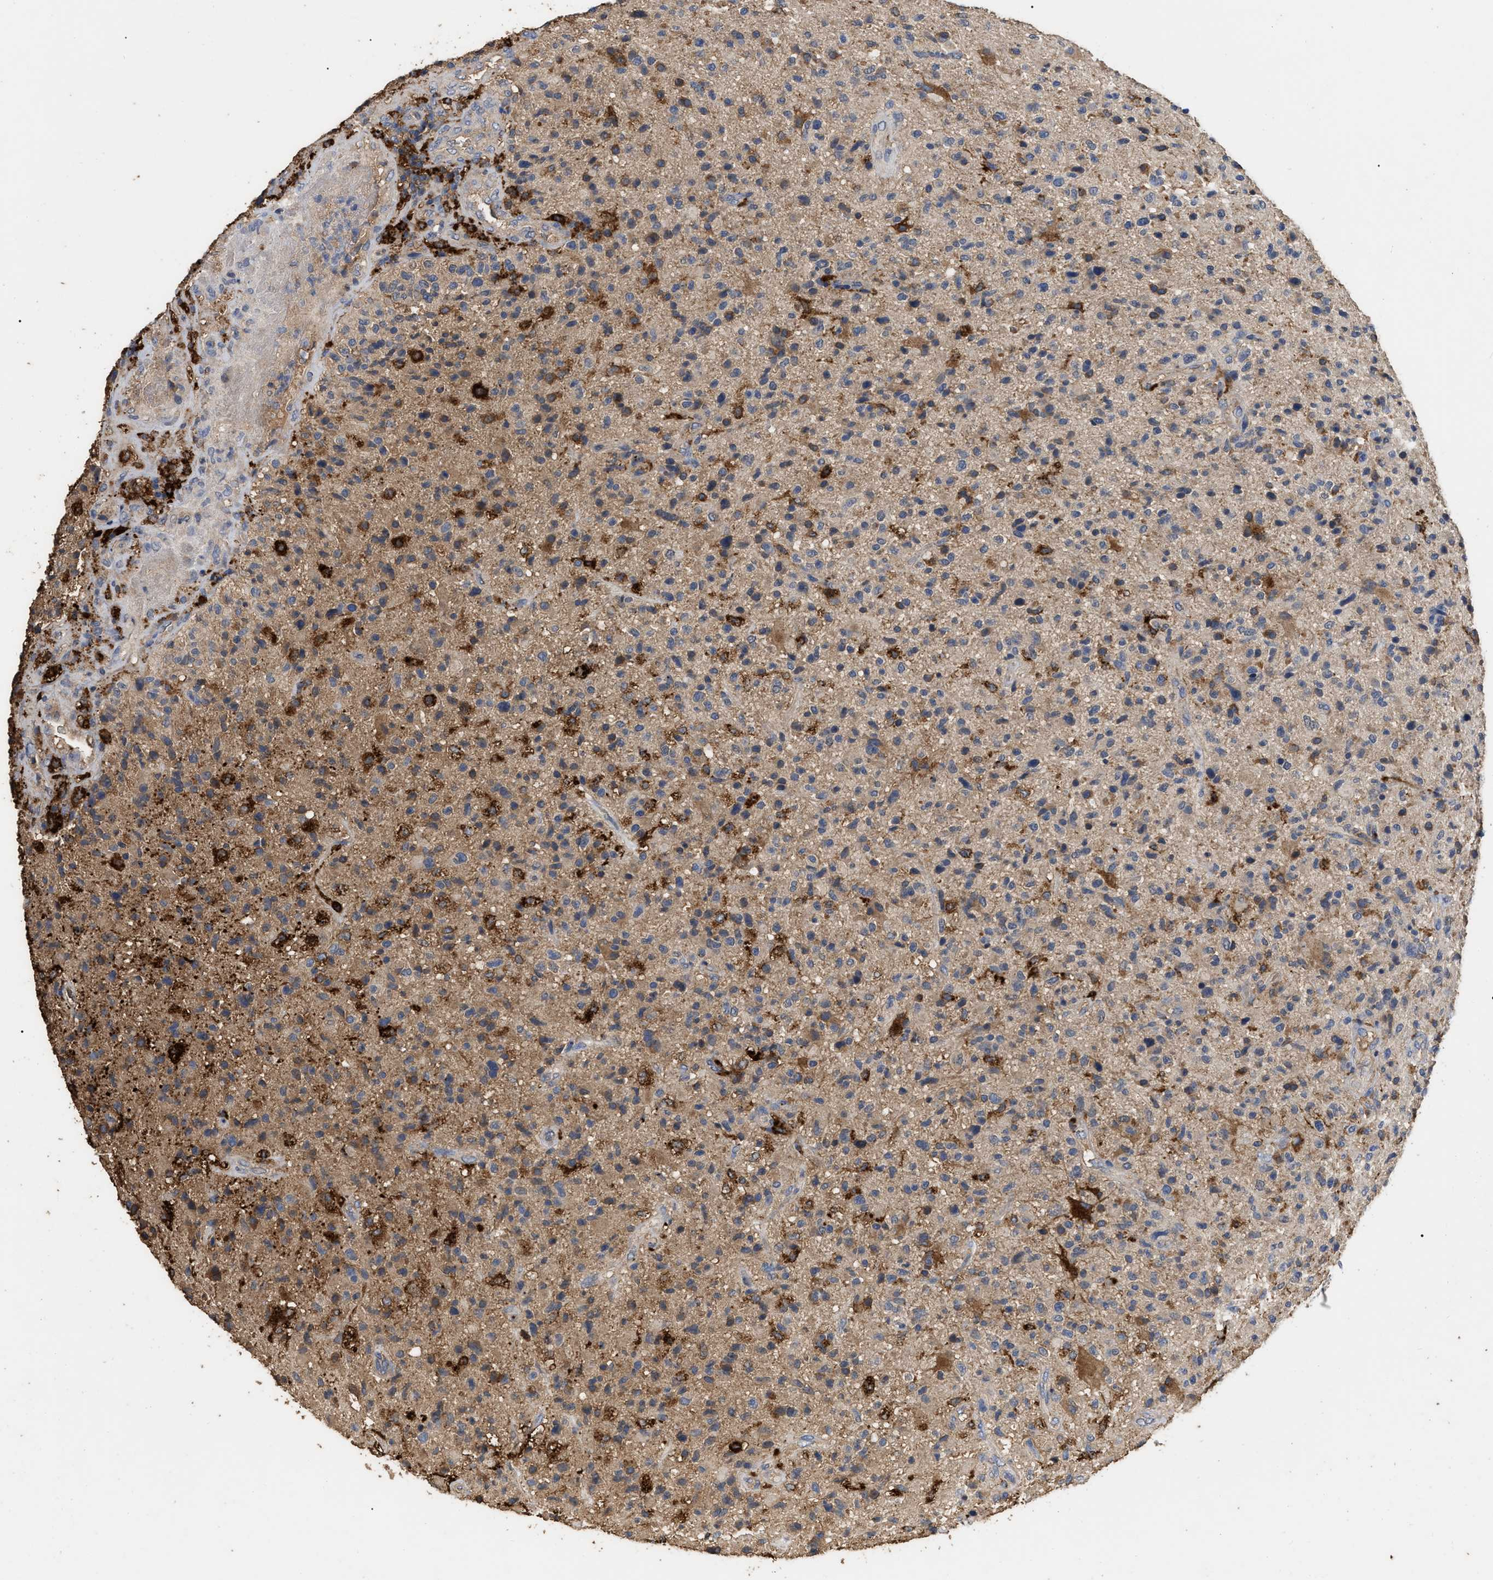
{"staining": {"intensity": "strong", "quantity": "<25%", "location": "cytoplasmic/membranous"}, "tissue": "glioma", "cell_type": "Tumor cells", "image_type": "cancer", "snomed": [{"axis": "morphology", "description": "Glioma, malignant, High grade"}, {"axis": "topography", "description": "Brain"}], "caption": "About <25% of tumor cells in human glioma demonstrate strong cytoplasmic/membranous protein staining as visualized by brown immunohistochemical staining.", "gene": "GPR179", "patient": {"sex": "male", "age": 72}}